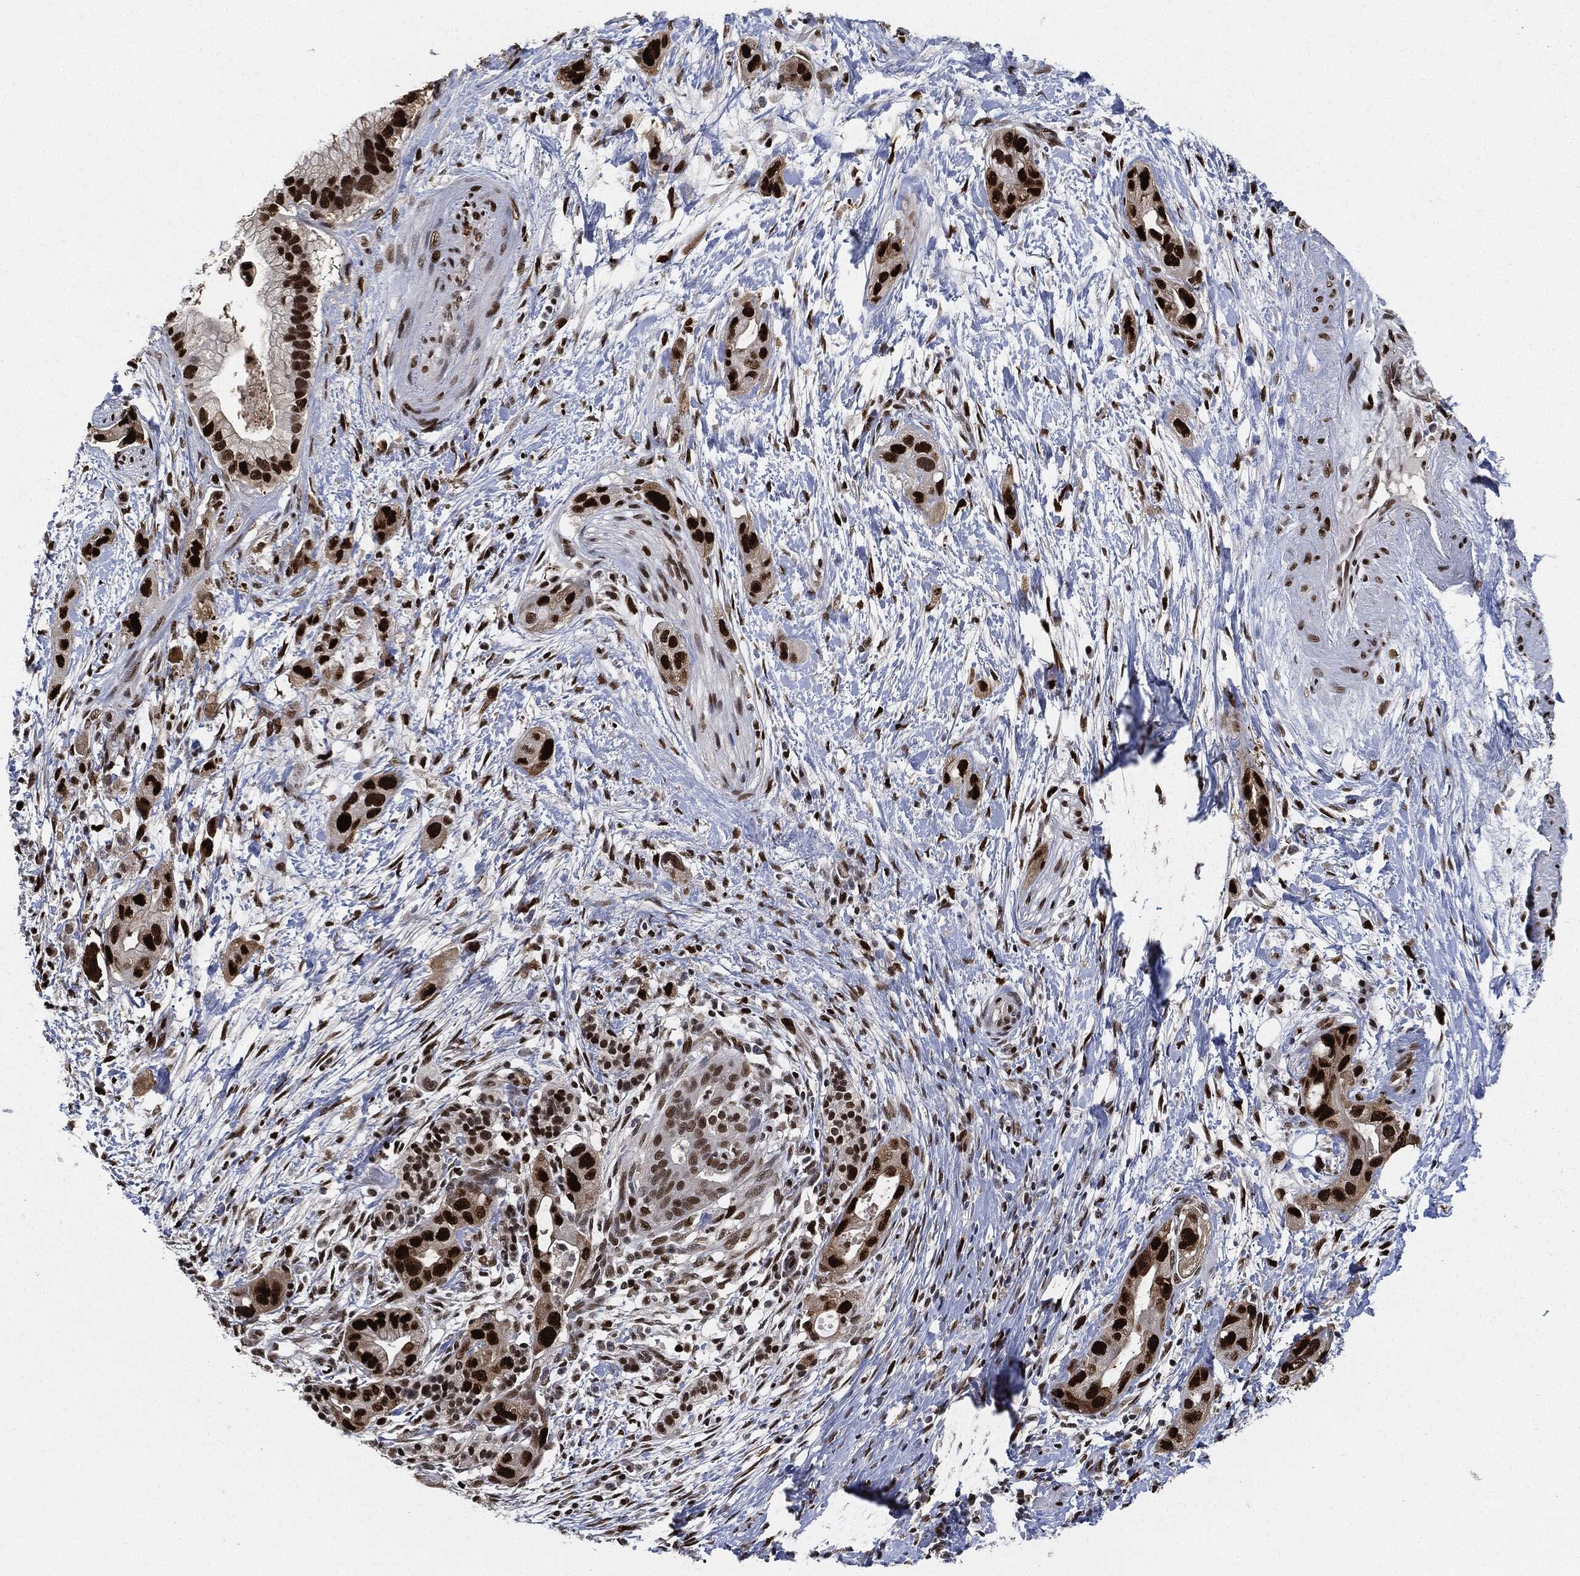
{"staining": {"intensity": "strong", "quantity": ">75%", "location": "nuclear"}, "tissue": "pancreatic cancer", "cell_type": "Tumor cells", "image_type": "cancer", "snomed": [{"axis": "morphology", "description": "Adenocarcinoma, NOS"}, {"axis": "topography", "description": "Pancreas"}], "caption": "IHC (DAB (3,3'-diaminobenzidine)) staining of pancreatic cancer (adenocarcinoma) displays strong nuclear protein positivity in about >75% of tumor cells.", "gene": "PCNA", "patient": {"sex": "male", "age": 44}}